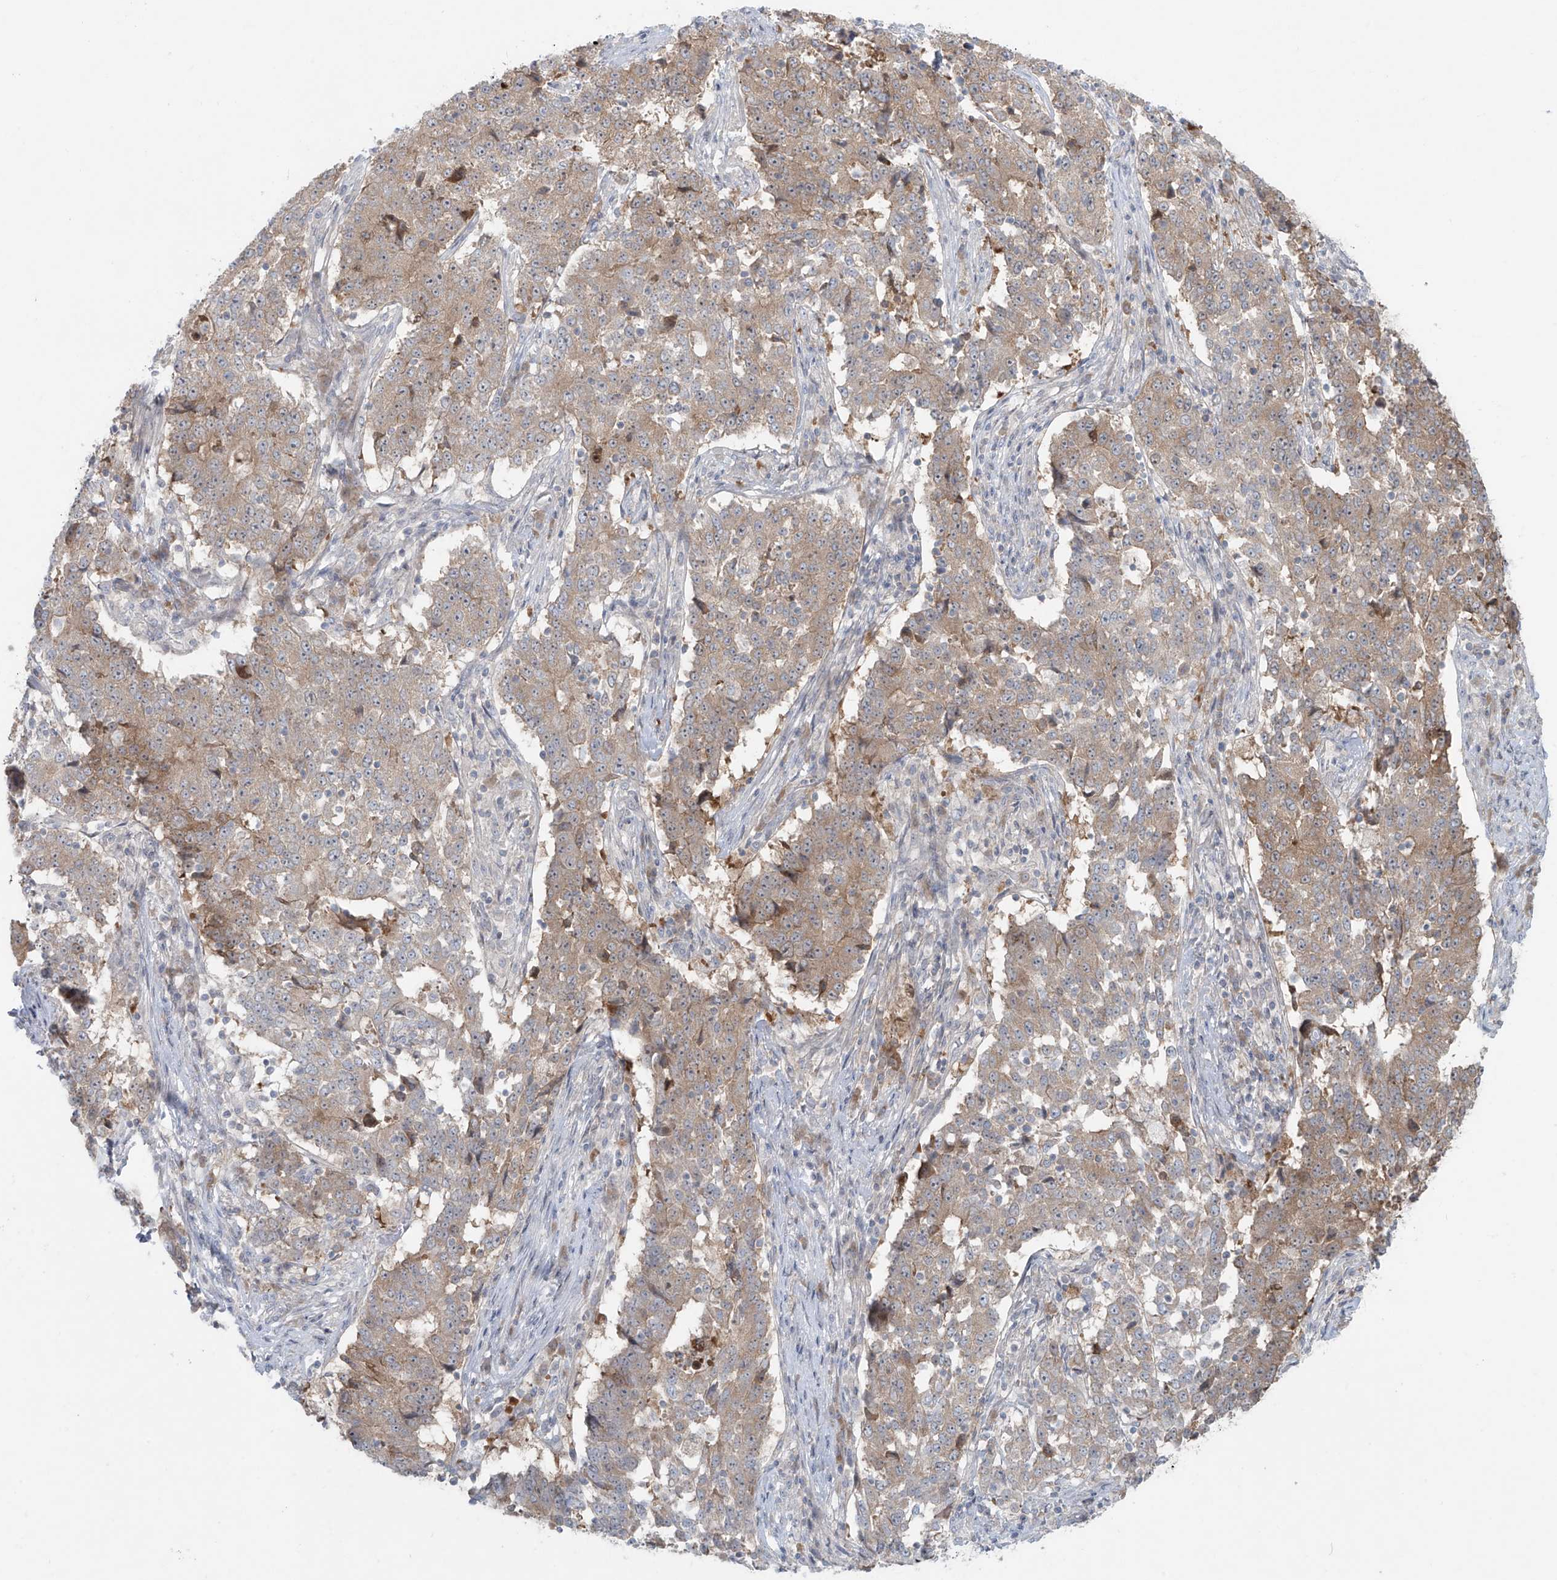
{"staining": {"intensity": "weak", "quantity": ">75%", "location": "cytoplasmic/membranous"}, "tissue": "stomach cancer", "cell_type": "Tumor cells", "image_type": "cancer", "snomed": [{"axis": "morphology", "description": "Adenocarcinoma, NOS"}, {"axis": "topography", "description": "Stomach"}], "caption": "Brown immunohistochemical staining in stomach adenocarcinoma demonstrates weak cytoplasmic/membranous expression in about >75% of tumor cells.", "gene": "PPAT", "patient": {"sex": "male", "age": 59}}